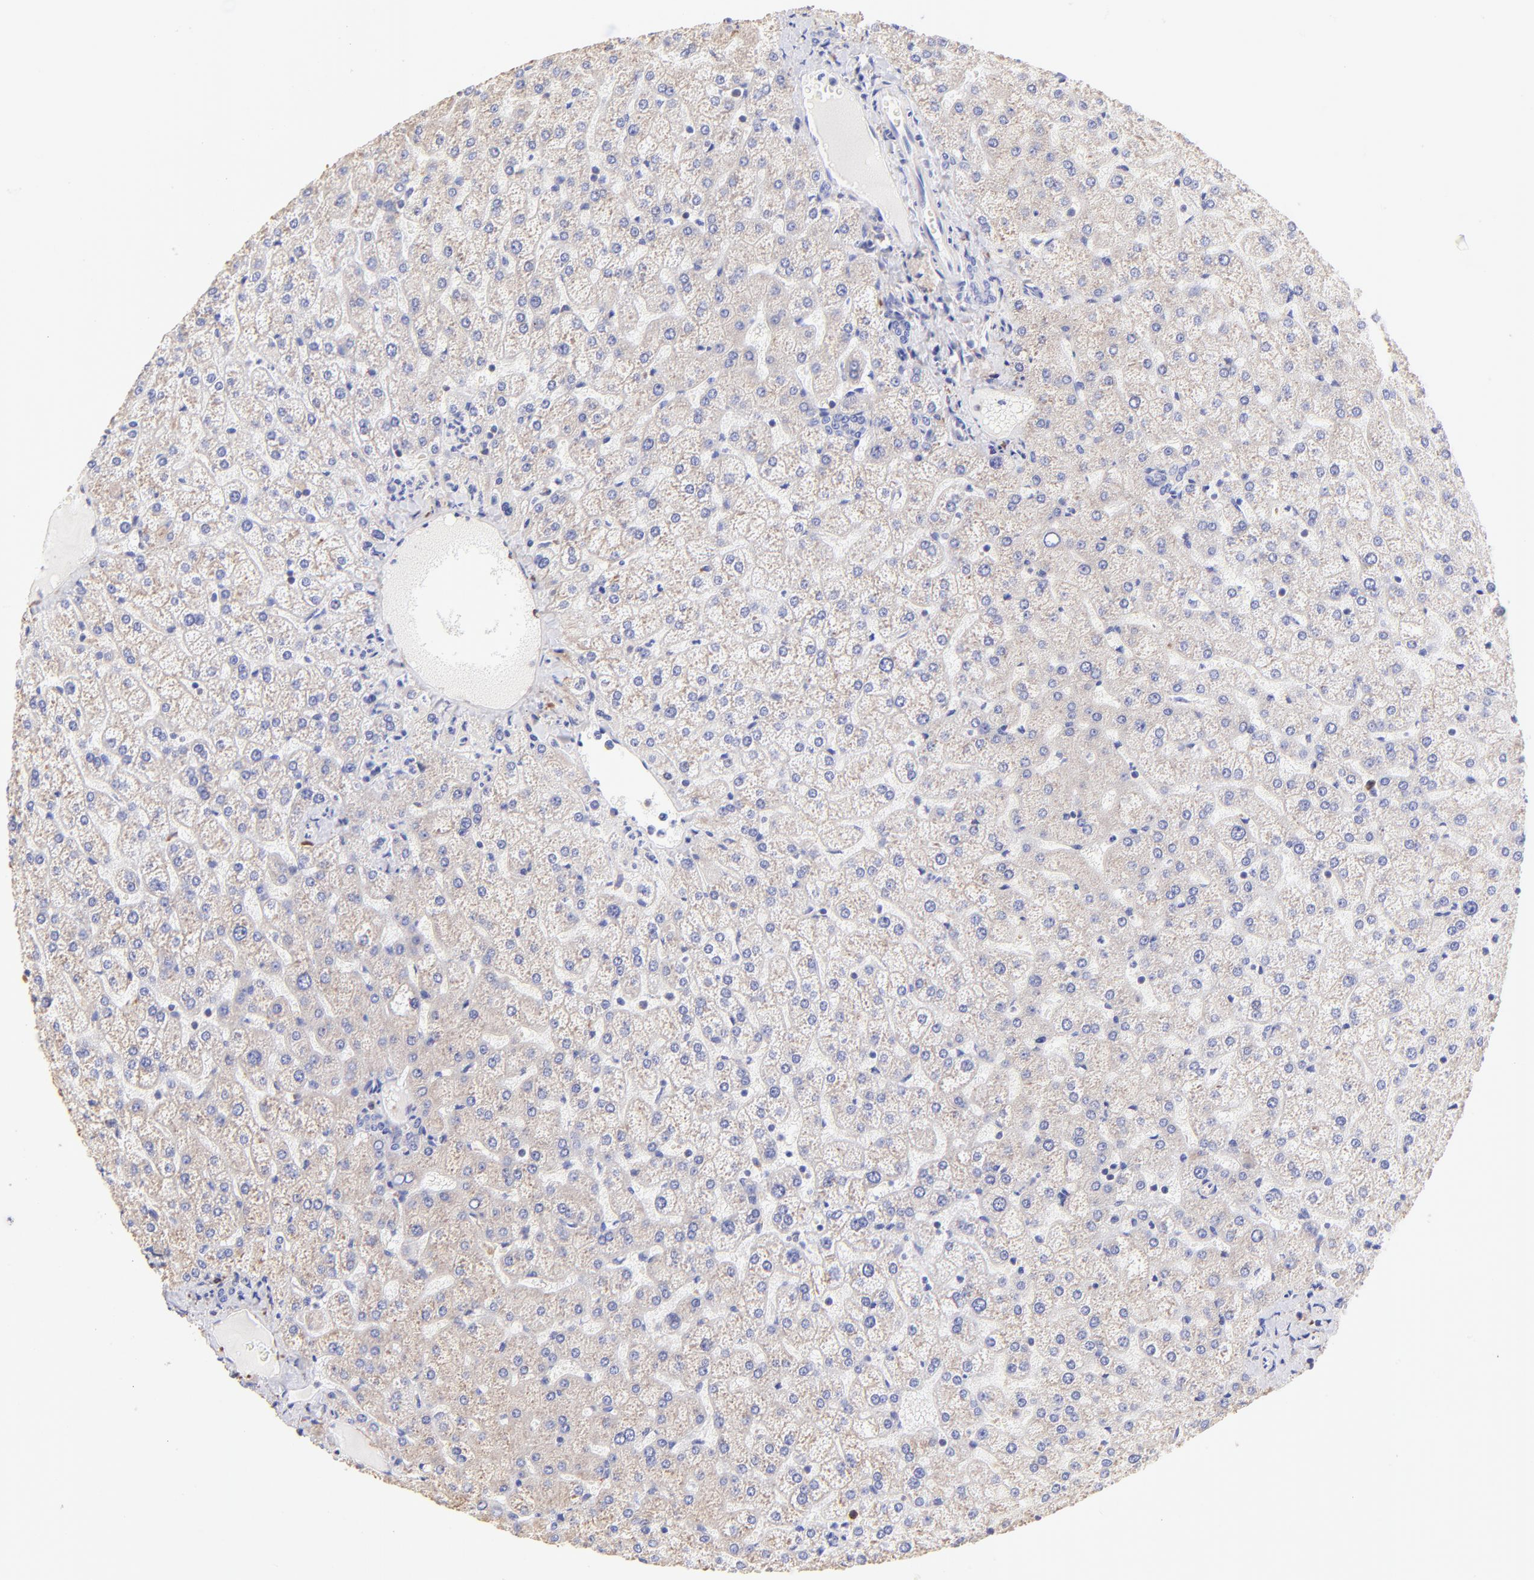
{"staining": {"intensity": "negative", "quantity": "none", "location": "none"}, "tissue": "liver", "cell_type": "Cholangiocytes", "image_type": "normal", "snomed": [{"axis": "morphology", "description": "Normal tissue, NOS"}, {"axis": "topography", "description": "Liver"}], "caption": "High magnification brightfield microscopy of normal liver stained with DAB (3,3'-diaminobenzidine) (brown) and counterstained with hematoxylin (blue): cholangiocytes show no significant expression. (DAB (3,3'-diaminobenzidine) immunohistochemistry (IHC) with hematoxylin counter stain).", "gene": "RPL30", "patient": {"sex": "female", "age": 32}}